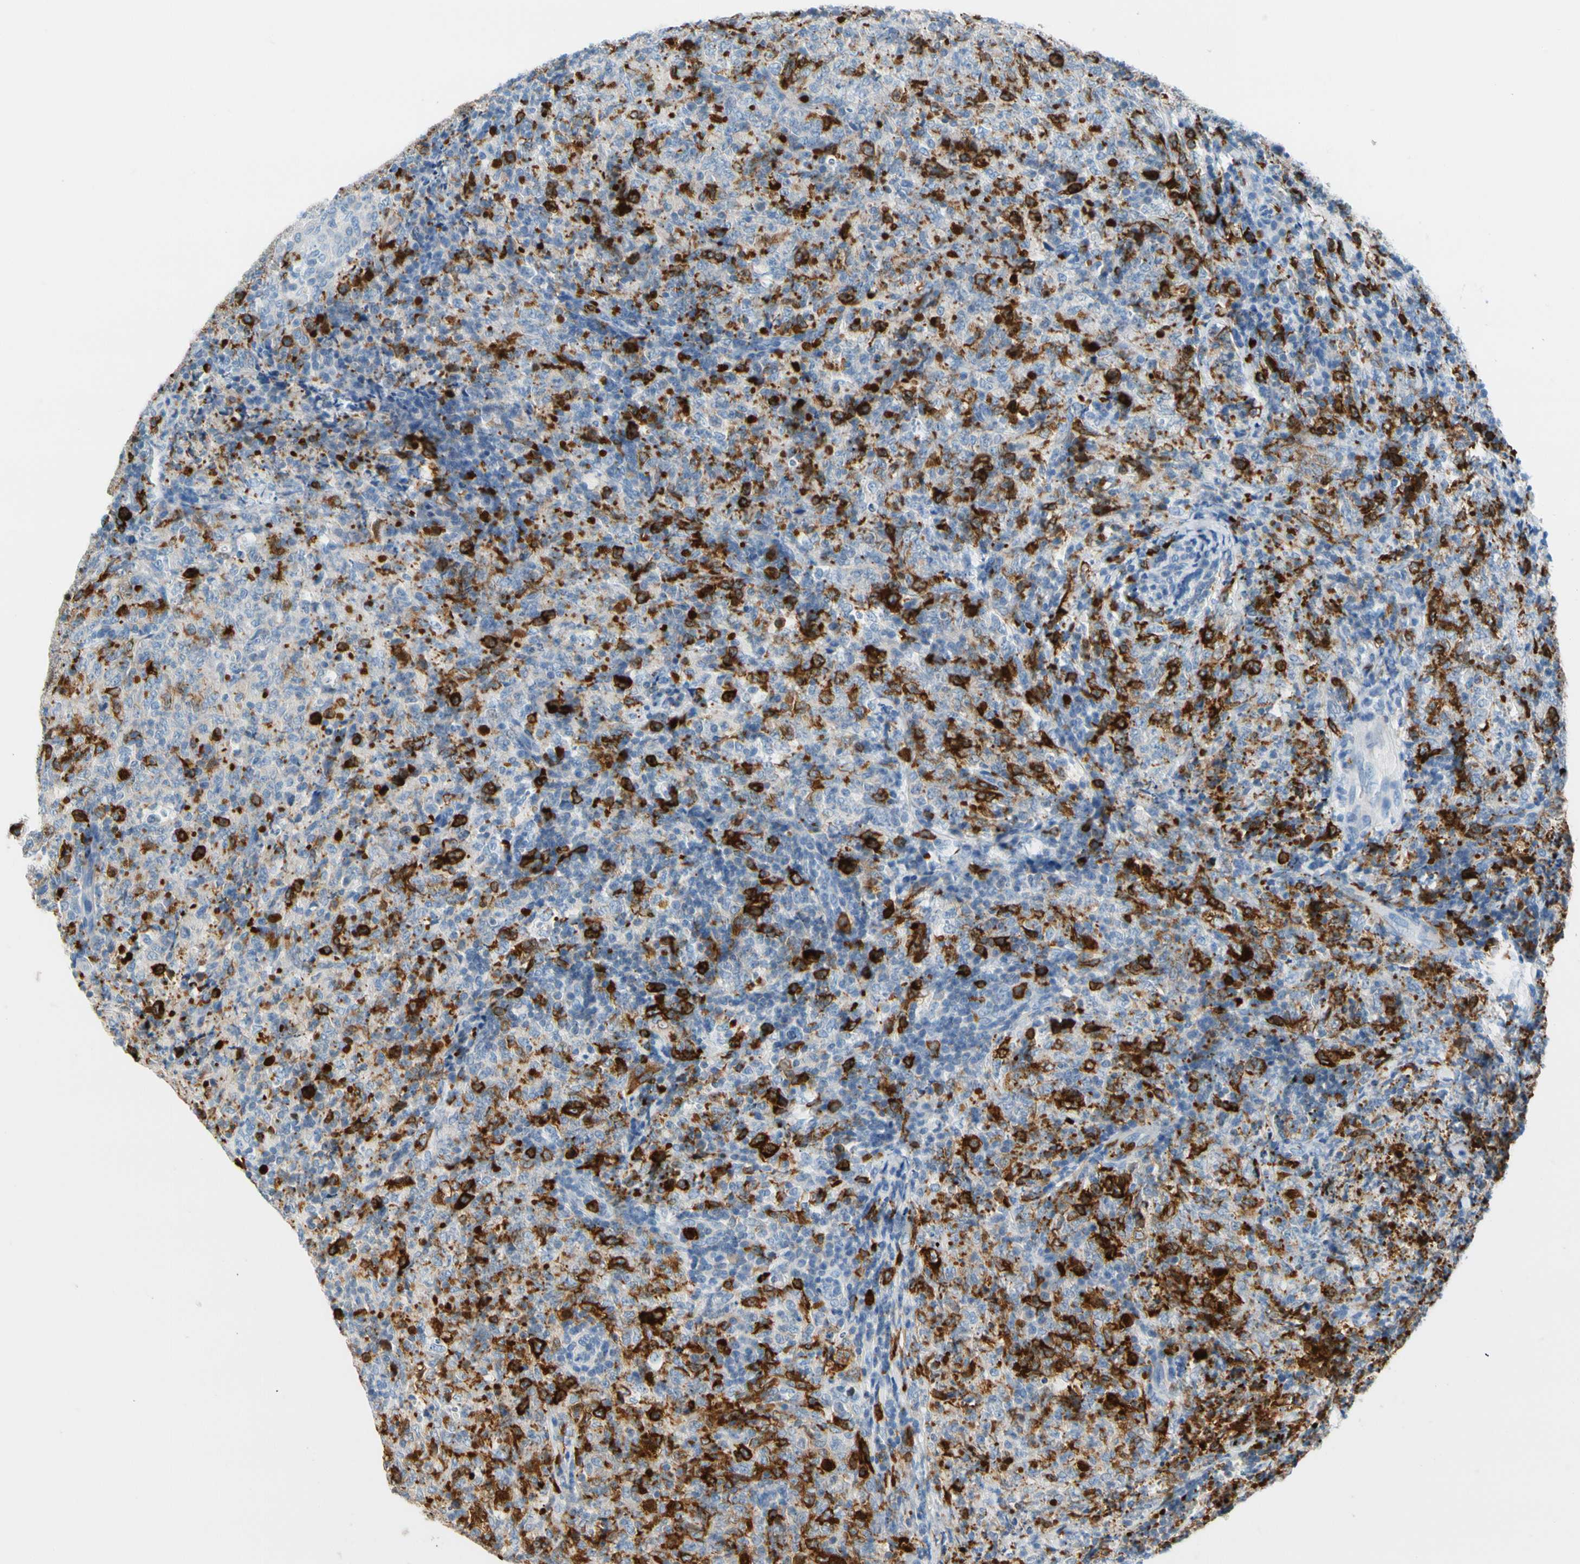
{"staining": {"intensity": "strong", "quantity": ">75%", "location": "cytoplasmic/membranous"}, "tissue": "lymphoma", "cell_type": "Tumor cells", "image_type": "cancer", "snomed": [{"axis": "morphology", "description": "Malignant lymphoma, non-Hodgkin's type, High grade"}, {"axis": "topography", "description": "Tonsil"}], "caption": "Brown immunohistochemical staining in human high-grade malignant lymphoma, non-Hodgkin's type displays strong cytoplasmic/membranous expression in about >75% of tumor cells.", "gene": "TACC3", "patient": {"sex": "female", "age": 36}}